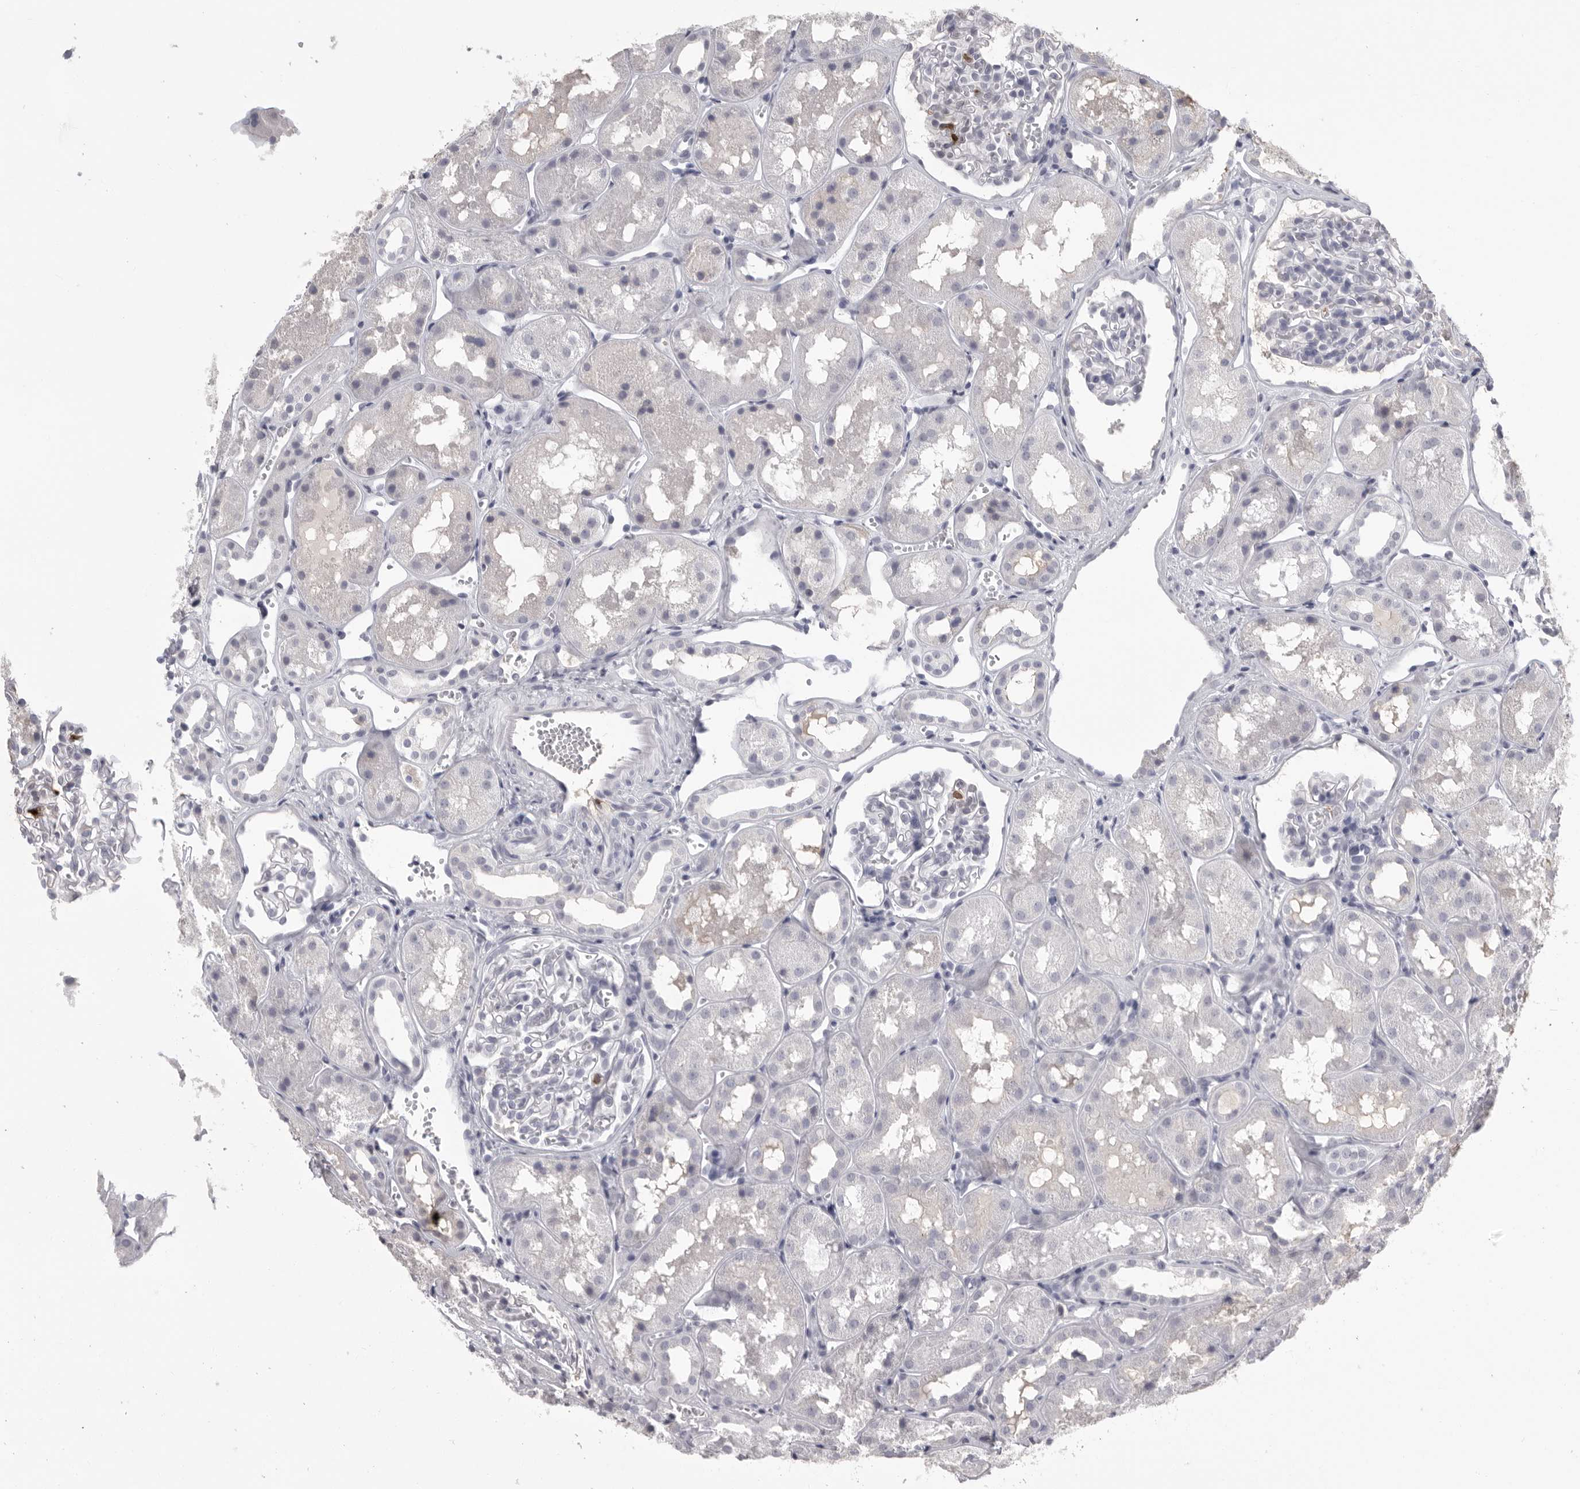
{"staining": {"intensity": "negative", "quantity": "none", "location": "none"}, "tissue": "kidney", "cell_type": "Cells in glomeruli", "image_type": "normal", "snomed": [{"axis": "morphology", "description": "Normal tissue, NOS"}, {"axis": "topography", "description": "Kidney"}], "caption": "This is an immunohistochemistry (IHC) image of unremarkable kidney. There is no staining in cells in glomeruli.", "gene": "GNLY", "patient": {"sex": "male", "age": 16}}